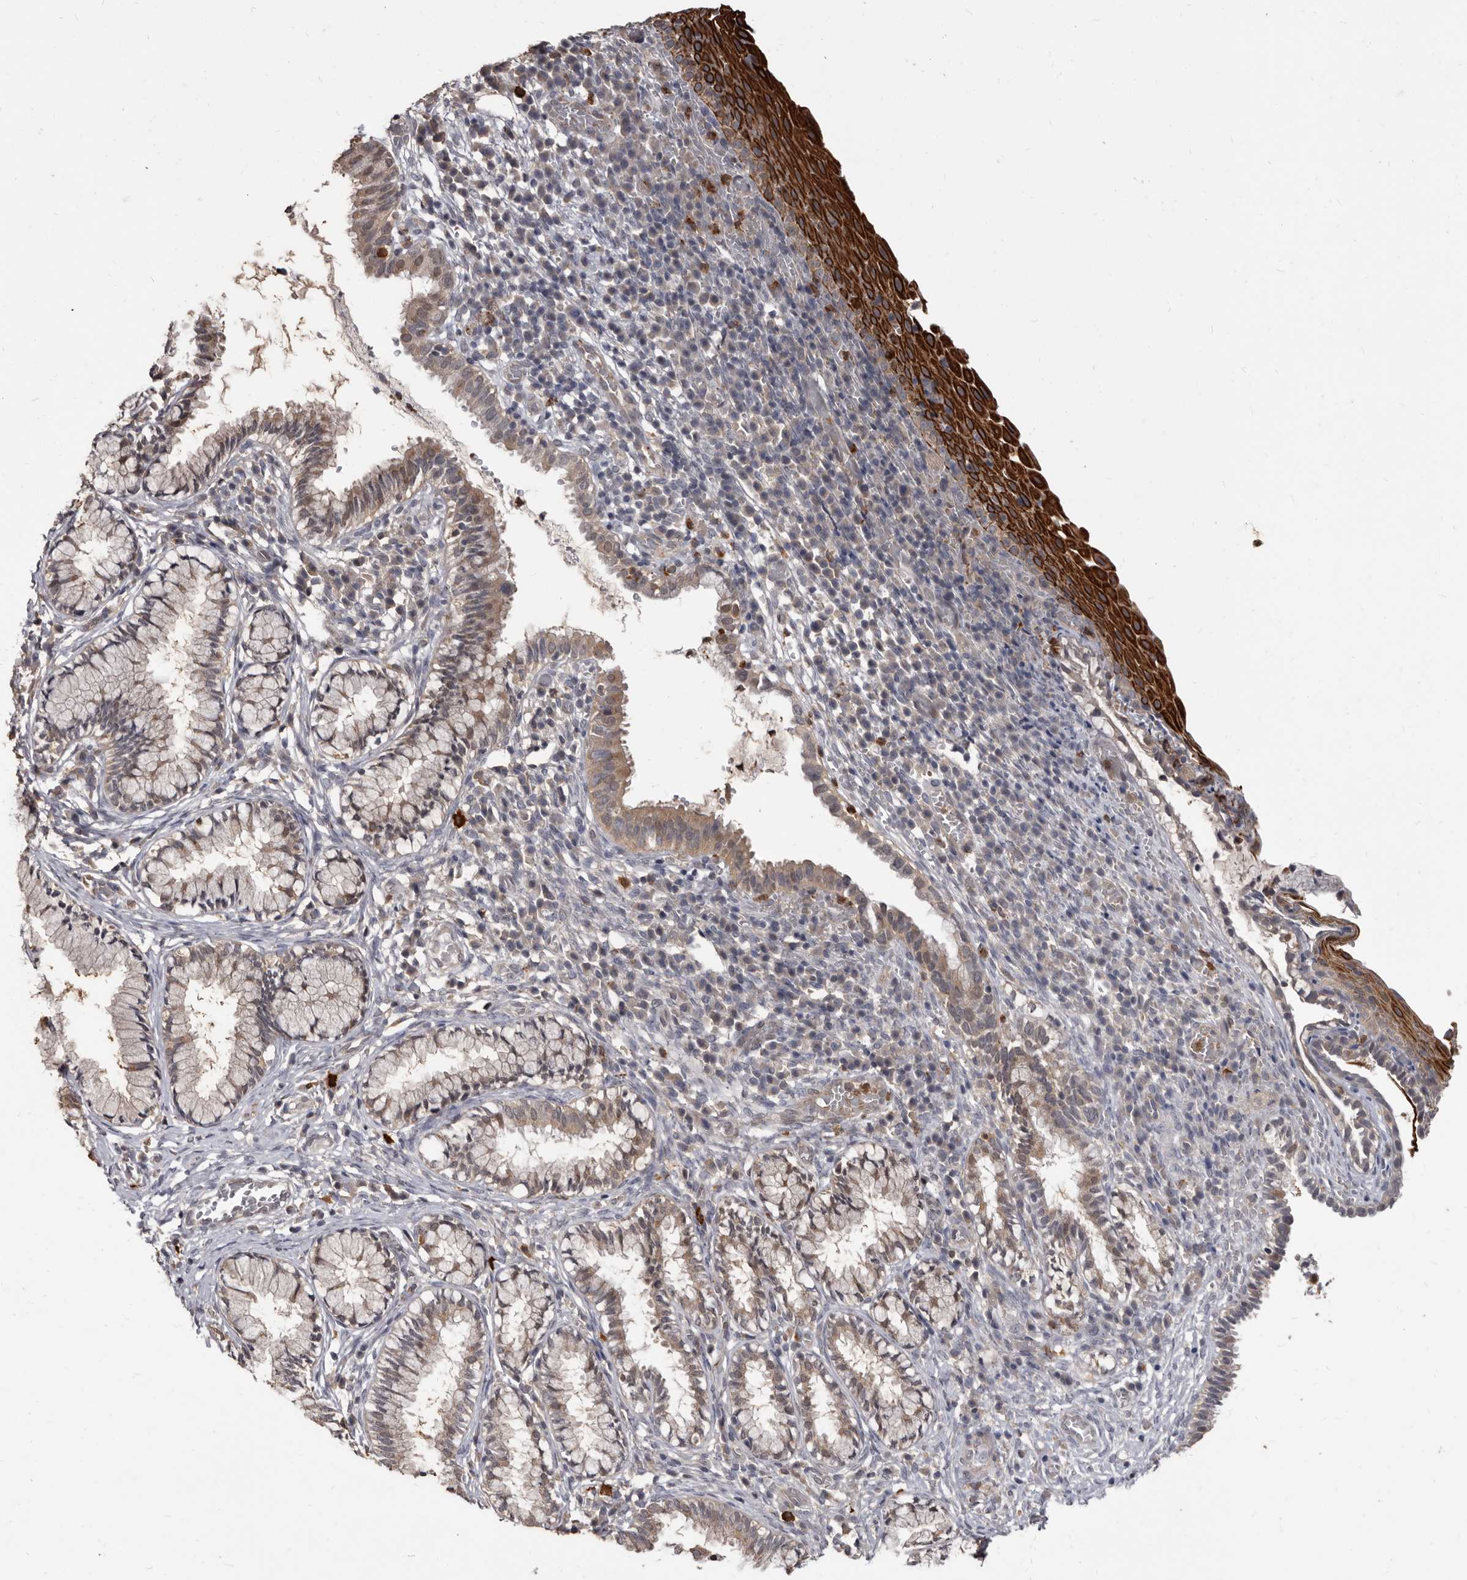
{"staining": {"intensity": "weak", "quantity": "25%-75%", "location": "cytoplasmic/membranous"}, "tissue": "cervix", "cell_type": "Glandular cells", "image_type": "normal", "snomed": [{"axis": "morphology", "description": "Normal tissue, NOS"}, {"axis": "topography", "description": "Cervix"}], "caption": "An IHC photomicrograph of benign tissue is shown. Protein staining in brown labels weak cytoplasmic/membranous positivity in cervix within glandular cells.", "gene": "ACLY", "patient": {"sex": "female", "age": 27}}